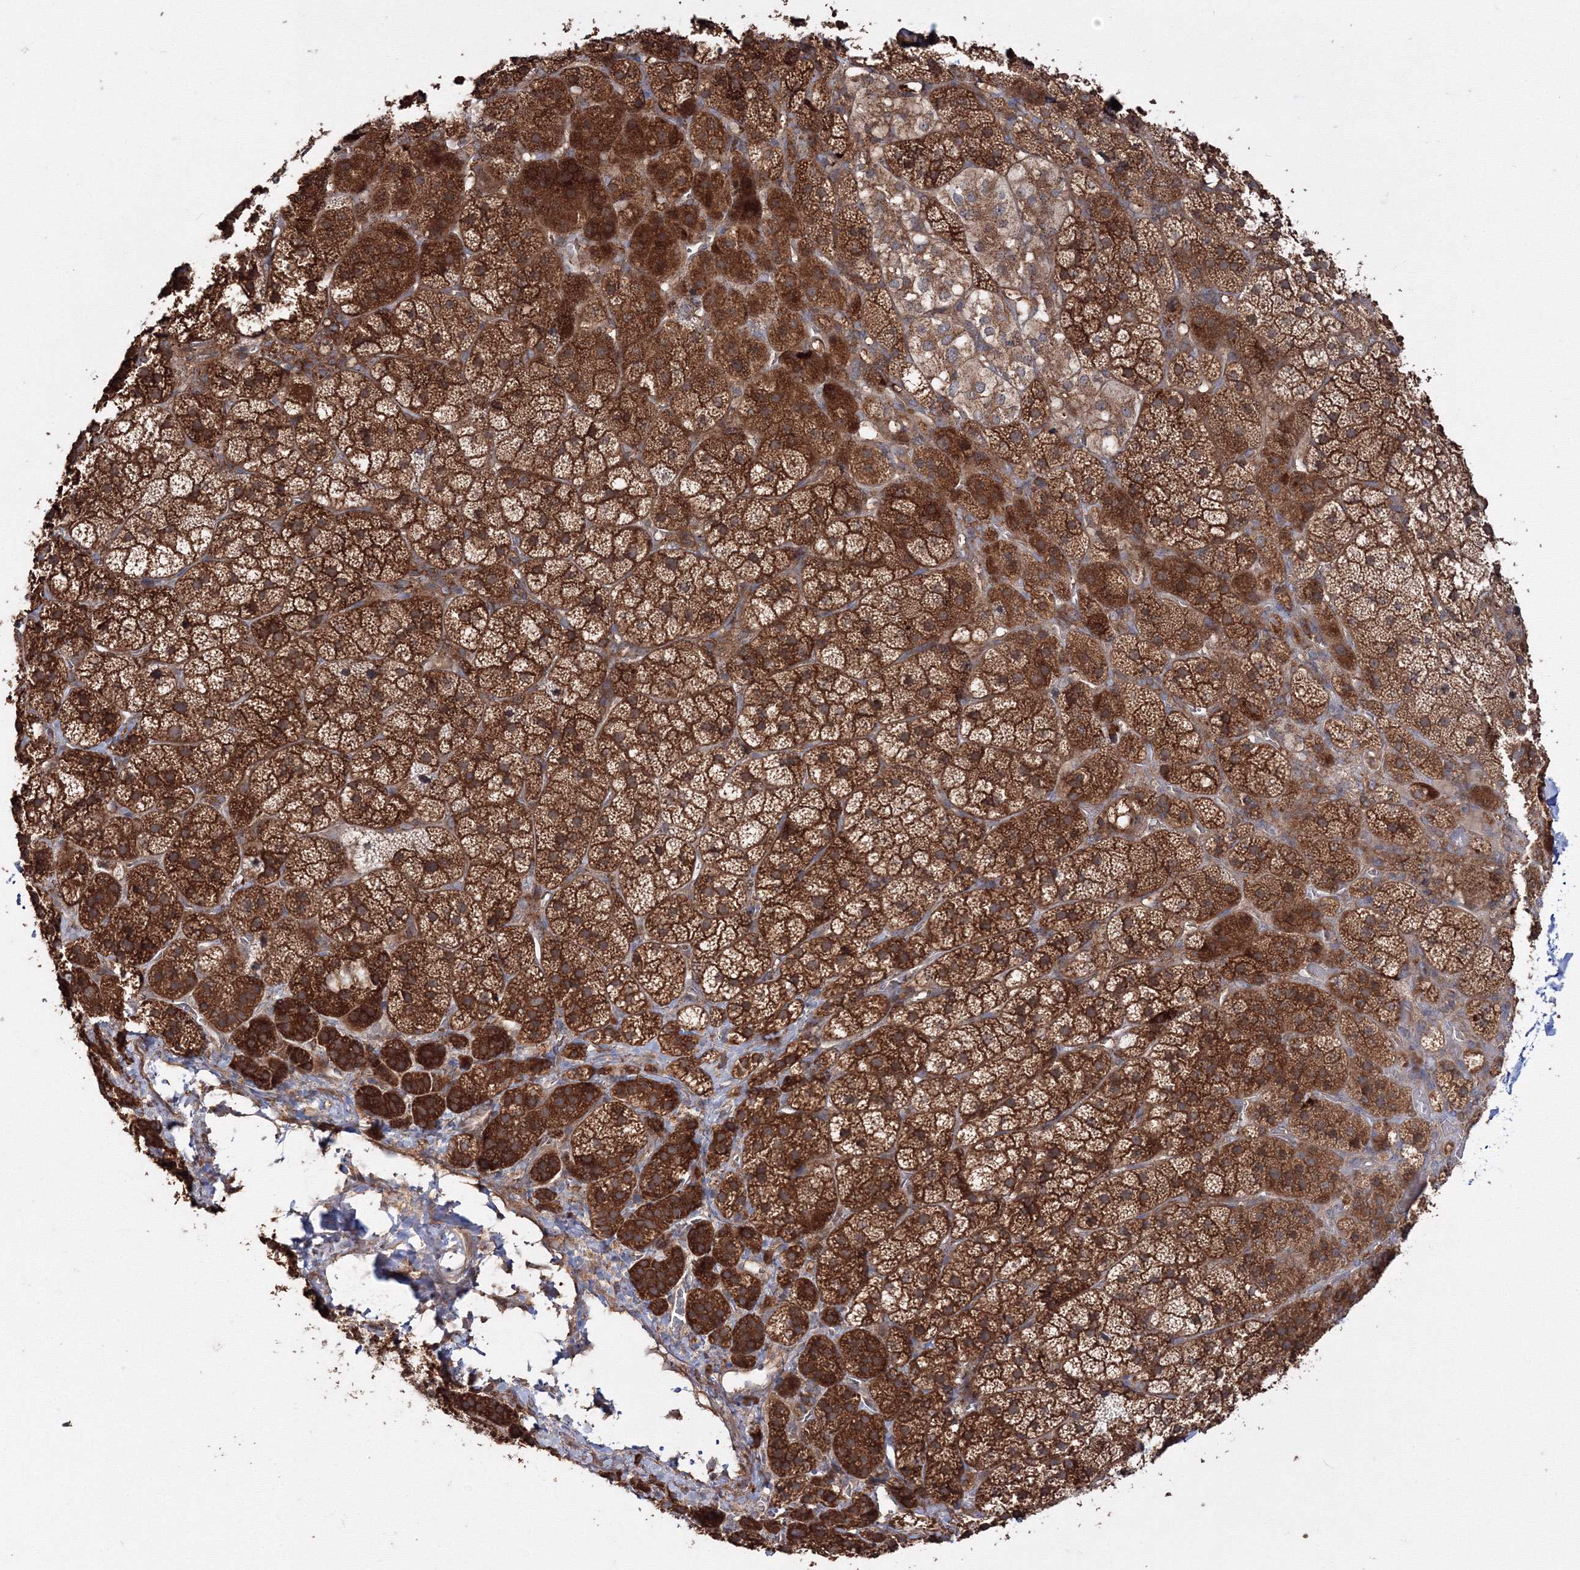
{"staining": {"intensity": "strong", "quantity": ">75%", "location": "cytoplasmic/membranous"}, "tissue": "adrenal gland", "cell_type": "Glandular cells", "image_type": "normal", "snomed": [{"axis": "morphology", "description": "Normal tissue, NOS"}, {"axis": "topography", "description": "Adrenal gland"}], "caption": "High-power microscopy captured an immunohistochemistry (IHC) image of benign adrenal gland, revealing strong cytoplasmic/membranous expression in approximately >75% of glandular cells.", "gene": "DDO", "patient": {"sex": "female", "age": 44}}